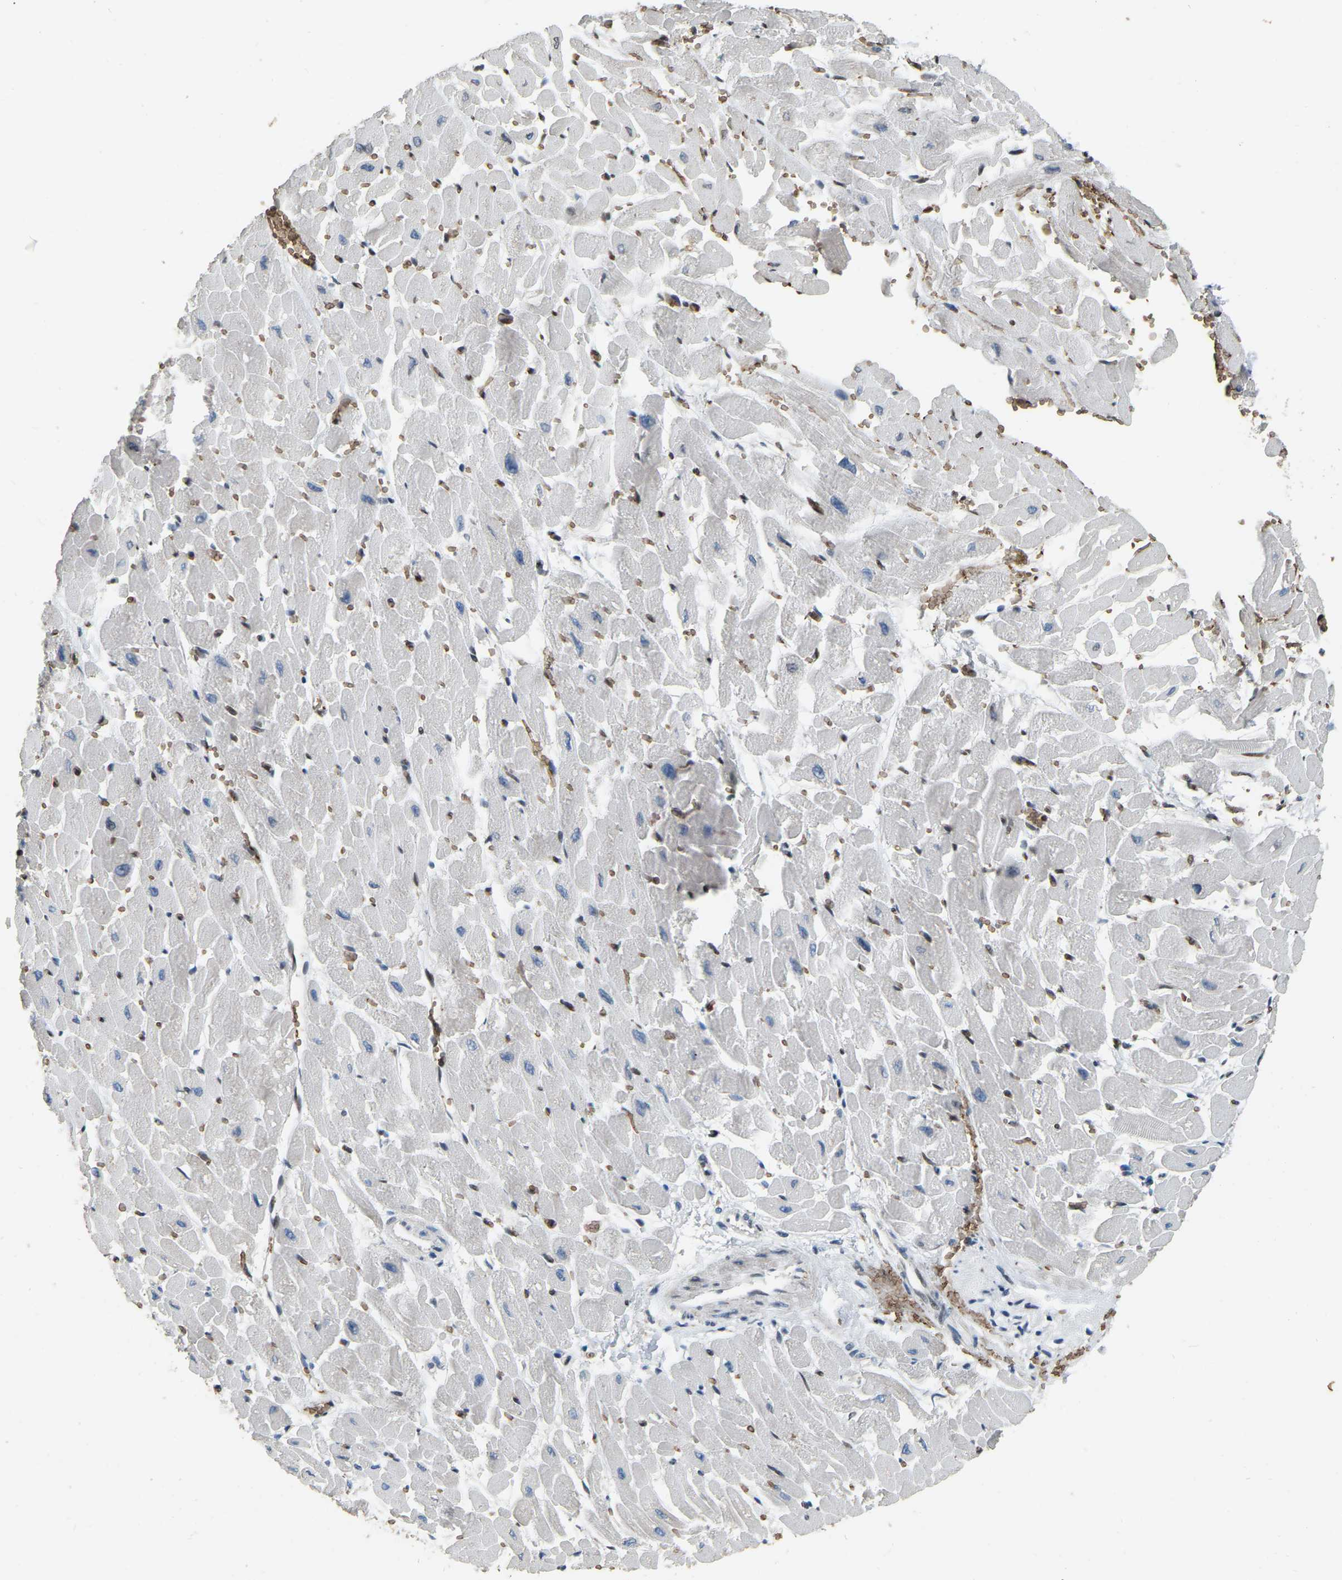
{"staining": {"intensity": "negative", "quantity": "none", "location": "none"}, "tissue": "heart muscle", "cell_type": "Cardiomyocytes", "image_type": "normal", "snomed": [{"axis": "morphology", "description": "Normal tissue, NOS"}, {"axis": "topography", "description": "Heart"}], "caption": "Heart muscle was stained to show a protein in brown. There is no significant staining in cardiomyocytes. The staining is performed using DAB brown chromogen with nuclei counter-stained in using hematoxylin.", "gene": "CFAP298", "patient": {"sex": "male", "age": 45}}